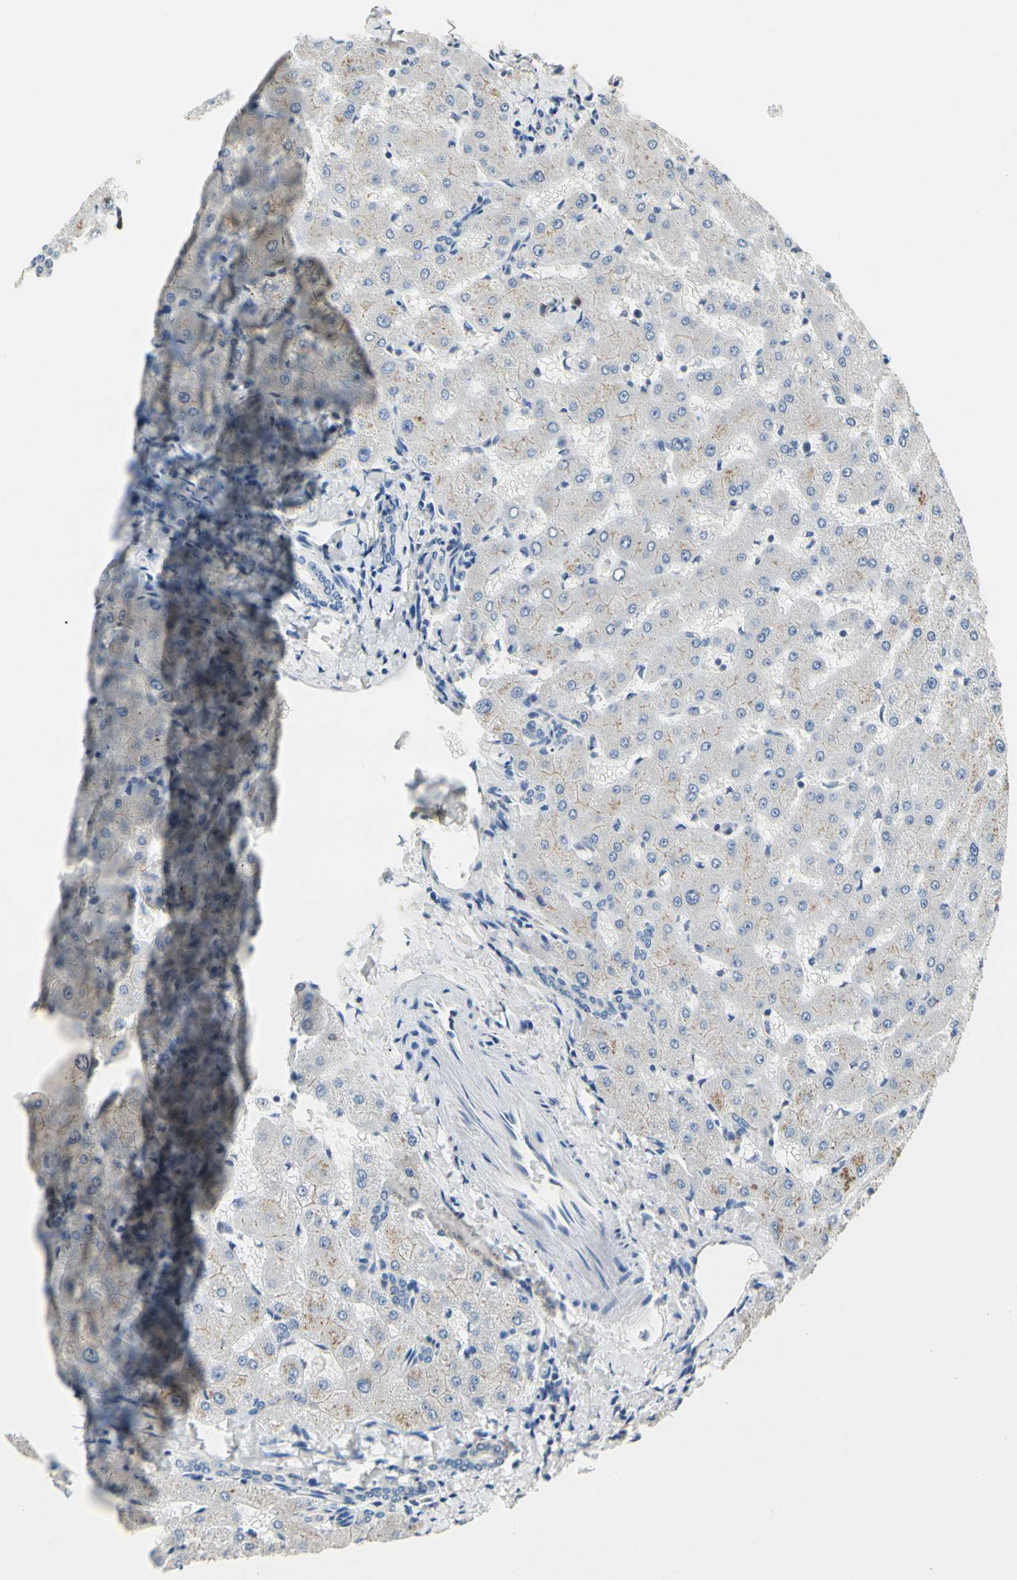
{"staining": {"intensity": "negative", "quantity": "none", "location": "none"}, "tissue": "liver", "cell_type": "Cholangiocytes", "image_type": "normal", "snomed": [{"axis": "morphology", "description": "Normal tissue, NOS"}, {"axis": "topography", "description": "Liver"}], "caption": "DAB immunohistochemical staining of normal human liver displays no significant positivity in cholangiocytes.", "gene": "ECRG4", "patient": {"sex": "female", "age": 63}}